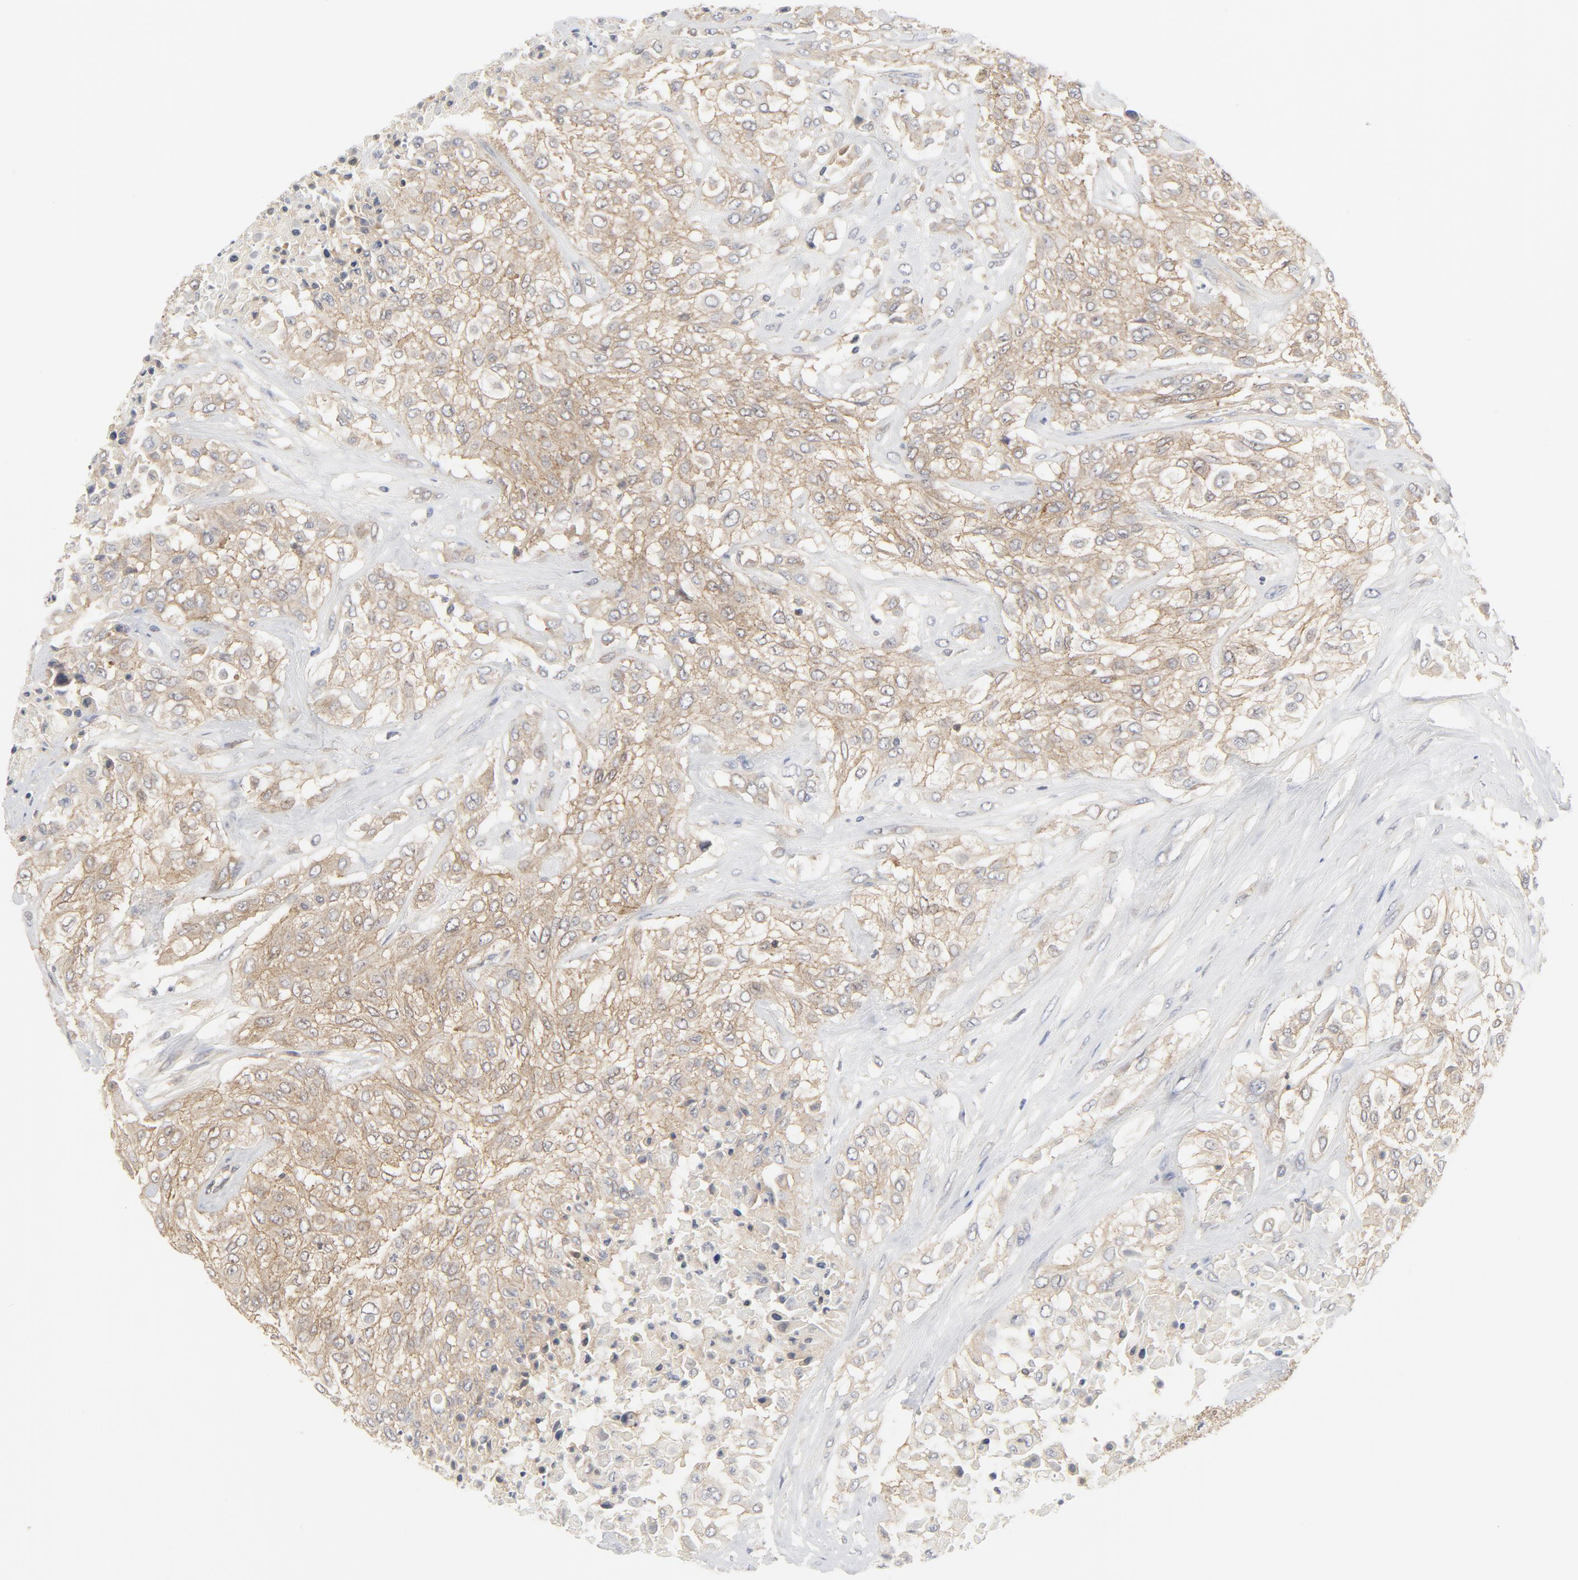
{"staining": {"intensity": "weak", "quantity": ">75%", "location": "cytoplasmic/membranous"}, "tissue": "urothelial cancer", "cell_type": "Tumor cells", "image_type": "cancer", "snomed": [{"axis": "morphology", "description": "Urothelial carcinoma, High grade"}, {"axis": "topography", "description": "Urinary bladder"}], "caption": "DAB immunohistochemical staining of urothelial carcinoma (high-grade) demonstrates weak cytoplasmic/membranous protein expression in about >75% of tumor cells.", "gene": "MAP2K7", "patient": {"sex": "male", "age": 57}}